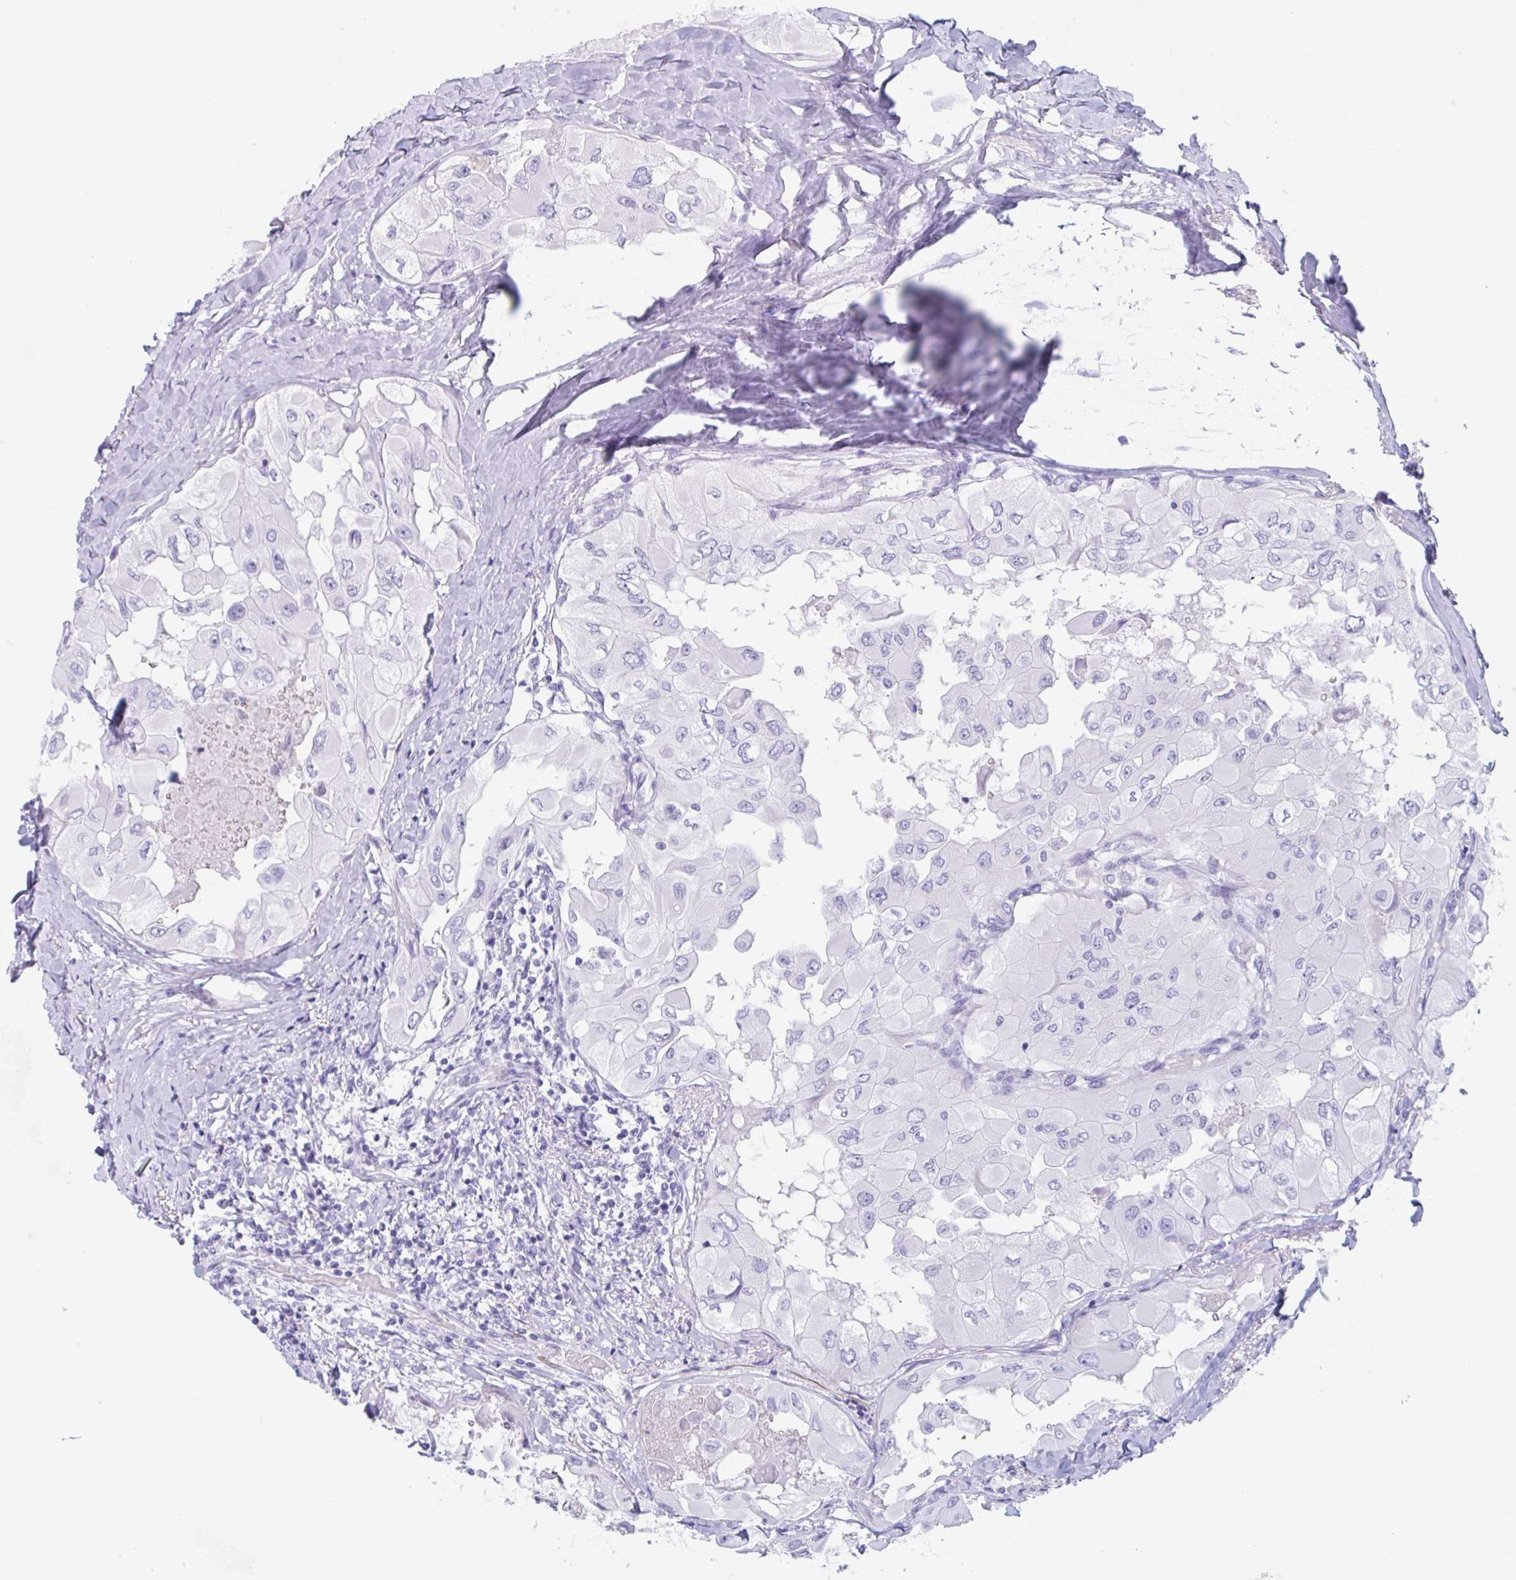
{"staining": {"intensity": "negative", "quantity": "none", "location": "none"}, "tissue": "thyroid cancer", "cell_type": "Tumor cells", "image_type": "cancer", "snomed": [{"axis": "morphology", "description": "Normal tissue, NOS"}, {"axis": "morphology", "description": "Papillary adenocarcinoma, NOS"}, {"axis": "topography", "description": "Thyroid gland"}], "caption": "The histopathology image displays no staining of tumor cells in thyroid cancer (papillary adenocarcinoma).", "gene": "TAS2R41", "patient": {"sex": "female", "age": 59}}